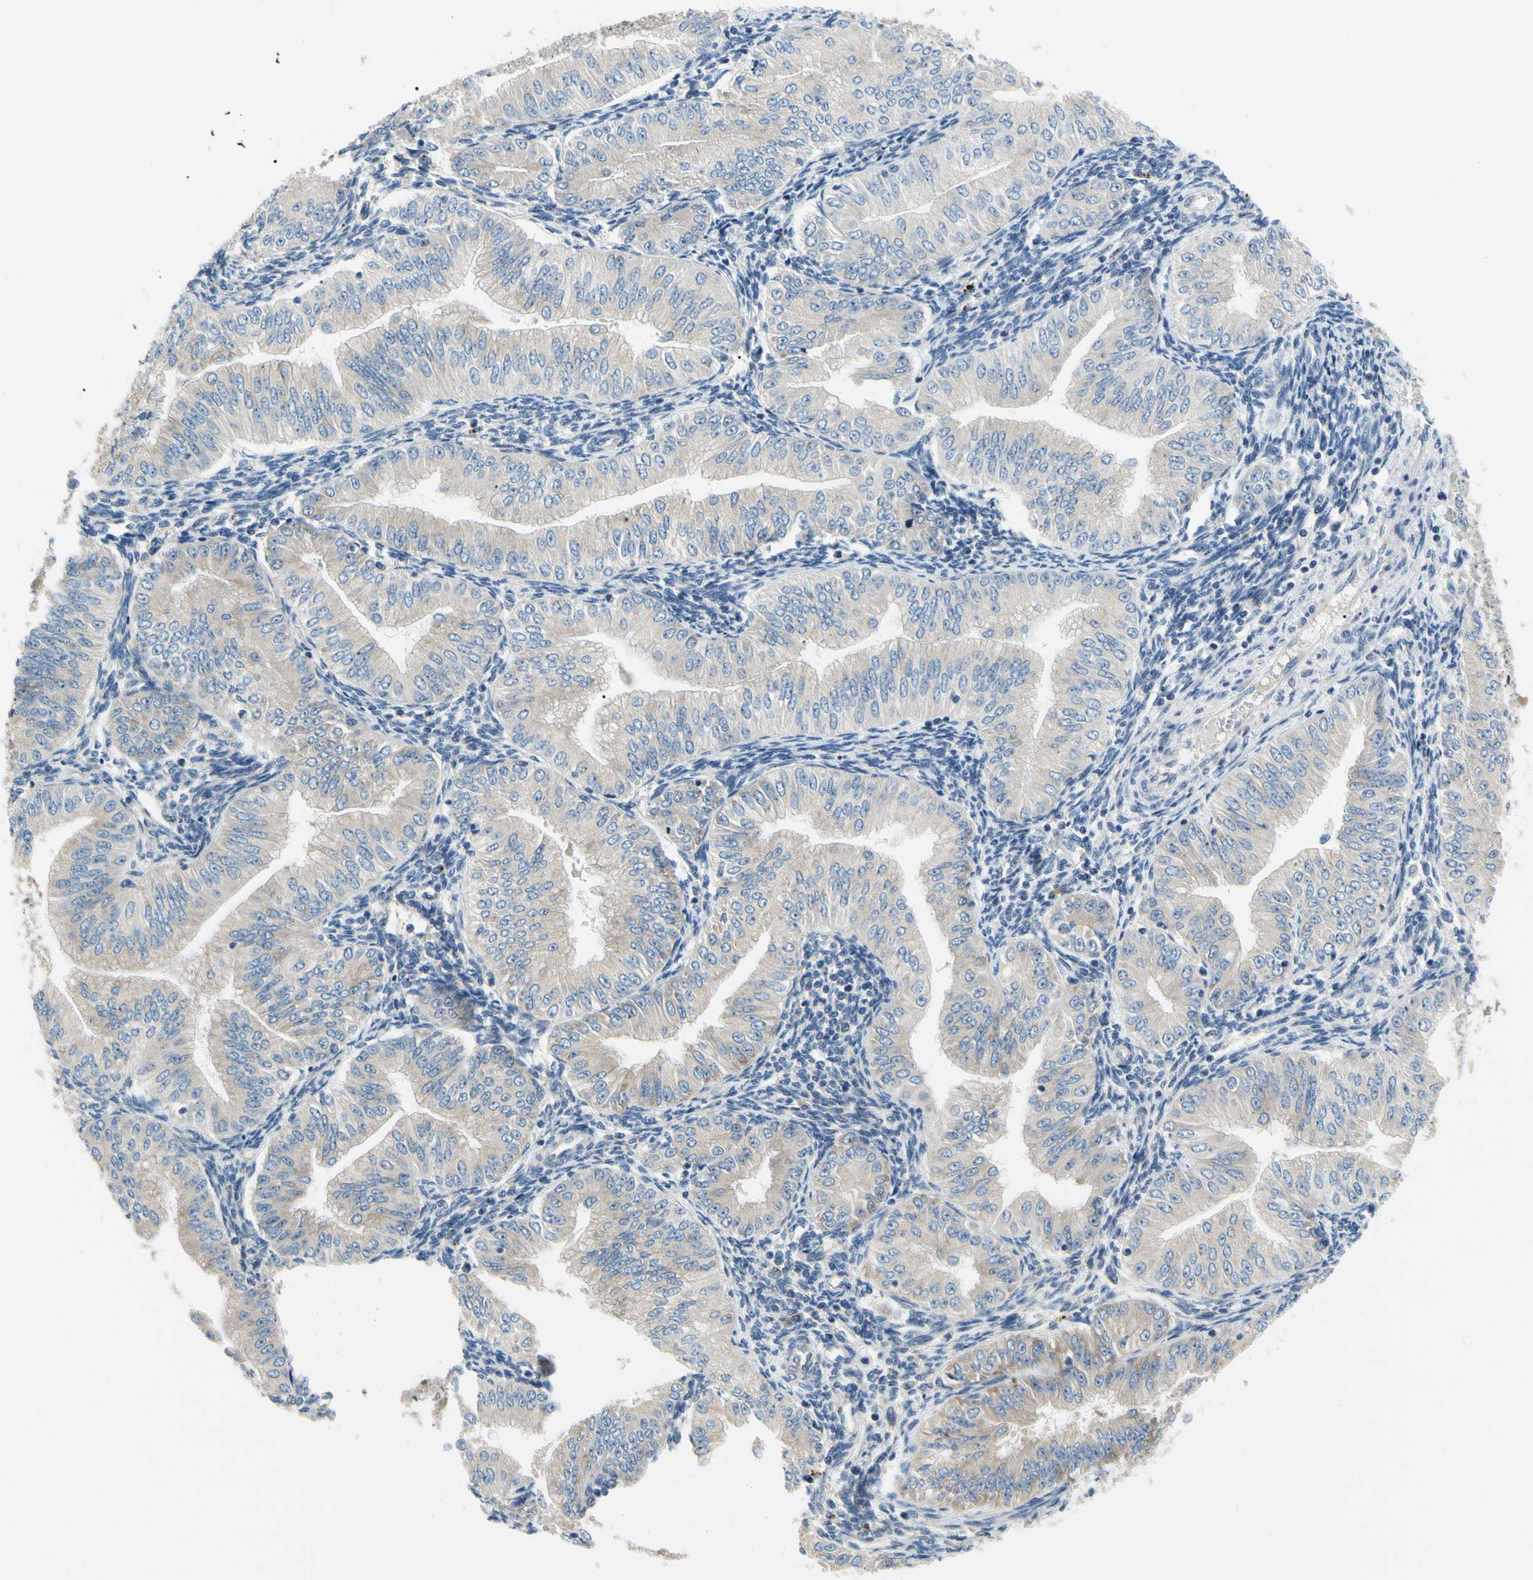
{"staining": {"intensity": "weak", "quantity": ">75%", "location": "cytoplasmic/membranous"}, "tissue": "endometrial cancer", "cell_type": "Tumor cells", "image_type": "cancer", "snomed": [{"axis": "morphology", "description": "Normal tissue, NOS"}, {"axis": "morphology", "description": "Adenocarcinoma, NOS"}, {"axis": "topography", "description": "Endometrium"}], "caption": "Immunohistochemical staining of human endometrial cancer (adenocarcinoma) shows weak cytoplasmic/membranous protein staining in approximately >75% of tumor cells.", "gene": "LRRC47", "patient": {"sex": "female", "age": 53}}